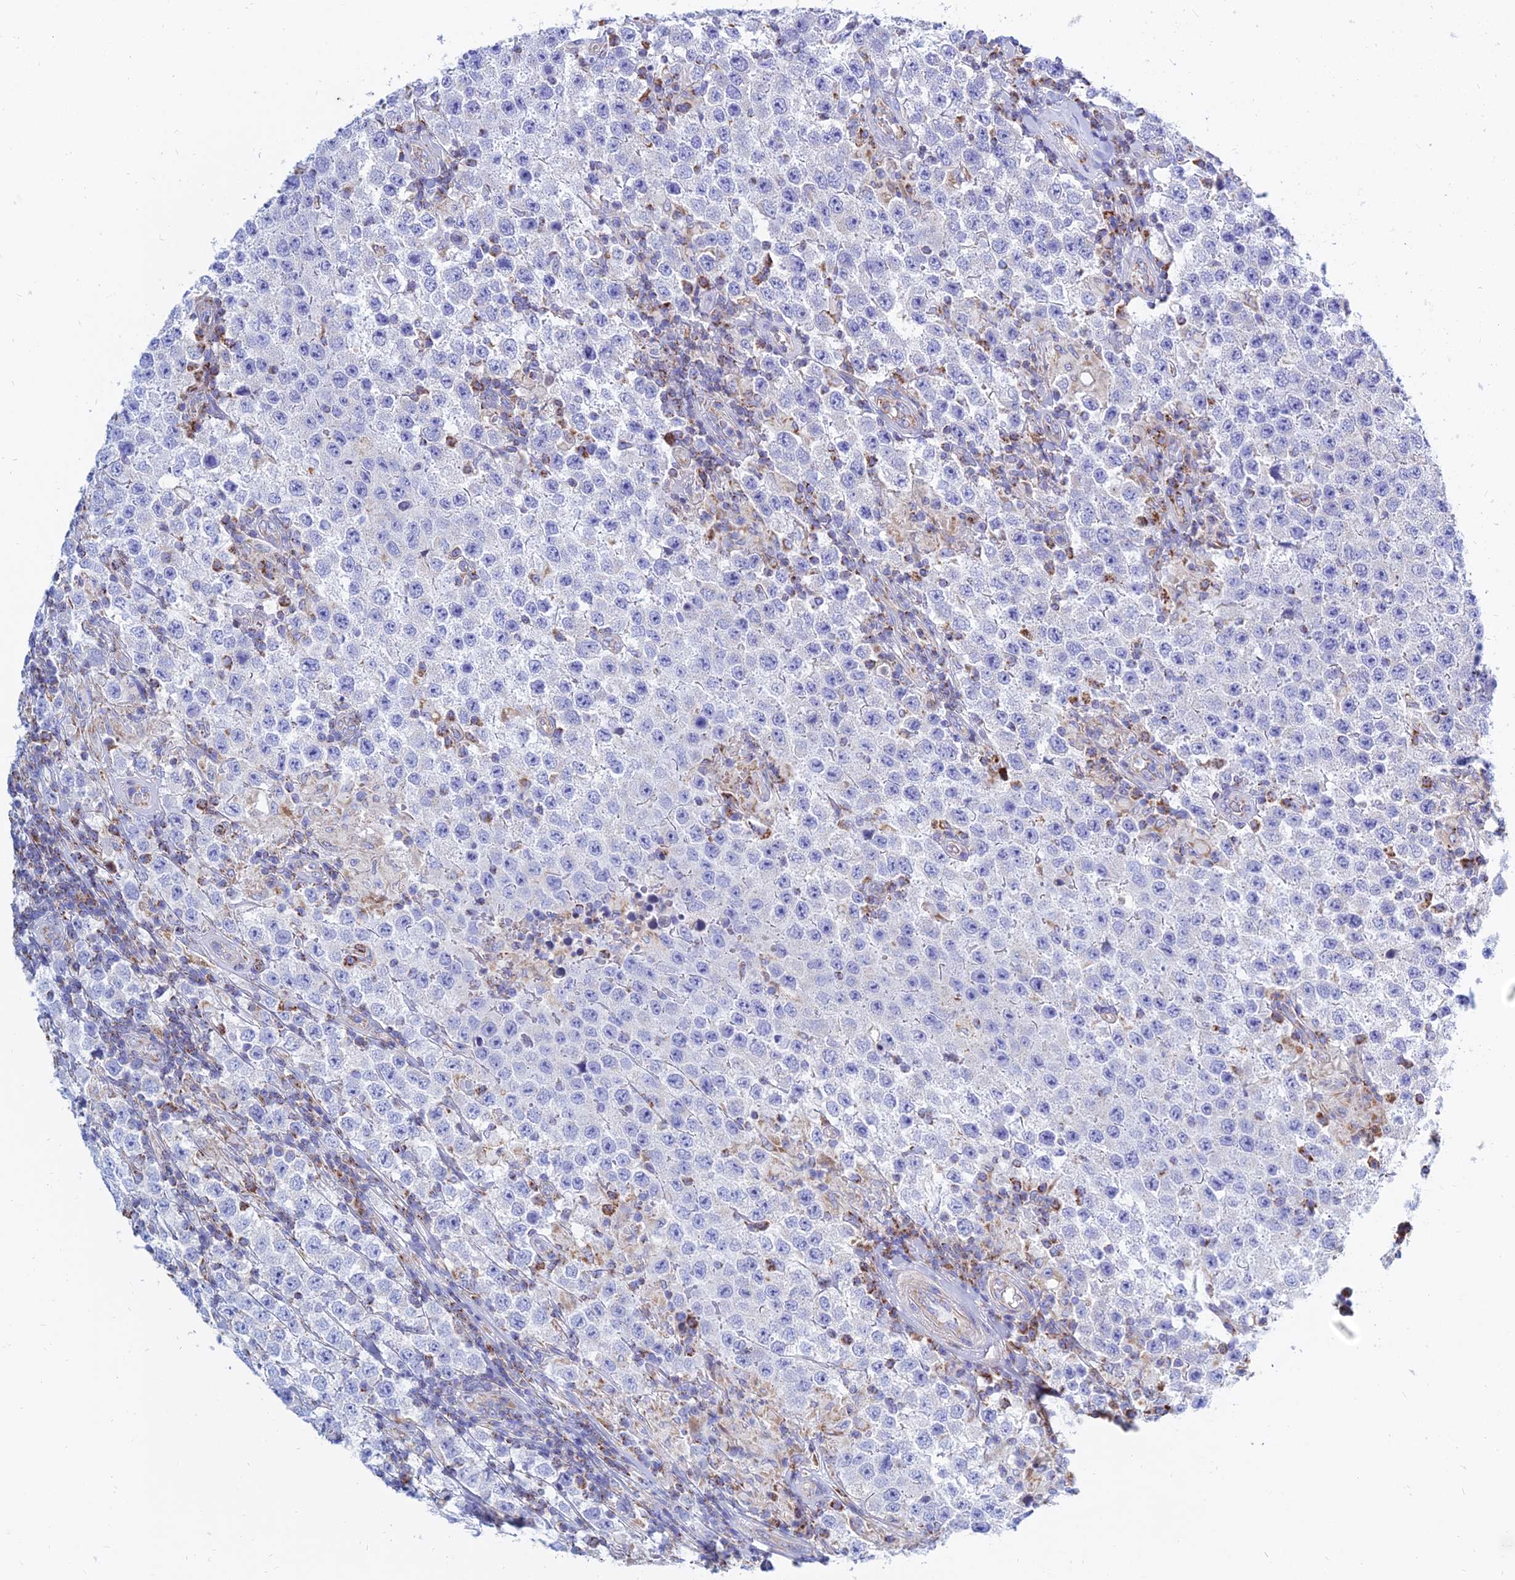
{"staining": {"intensity": "negative", "quantity": "none", "location": "none"}, "tissue": "testis cancer", "cell_type": "Tumor cells", "image_type": "cancer", "snomed": [{"axis": "morphology", "description": "Normal tissue, NOS"}, {"axis": "morphology", "description": "Urothelial carcinoma, High grade"}, {"axis": "morphology", "description": "Seminoma, NOS"}, {"axis": "morphology", "description": "Carcinoma, Embryonal, NOS"}, {"axis": "topography", "description": "Urinary bladder"}, {"axis": "topography", "description": "Testis"}], "caption": "Tumor cells show no significant protein staining in testis seminoma.", "gene": "MGST1", "patient": {"sex": "male", "age": 41}}